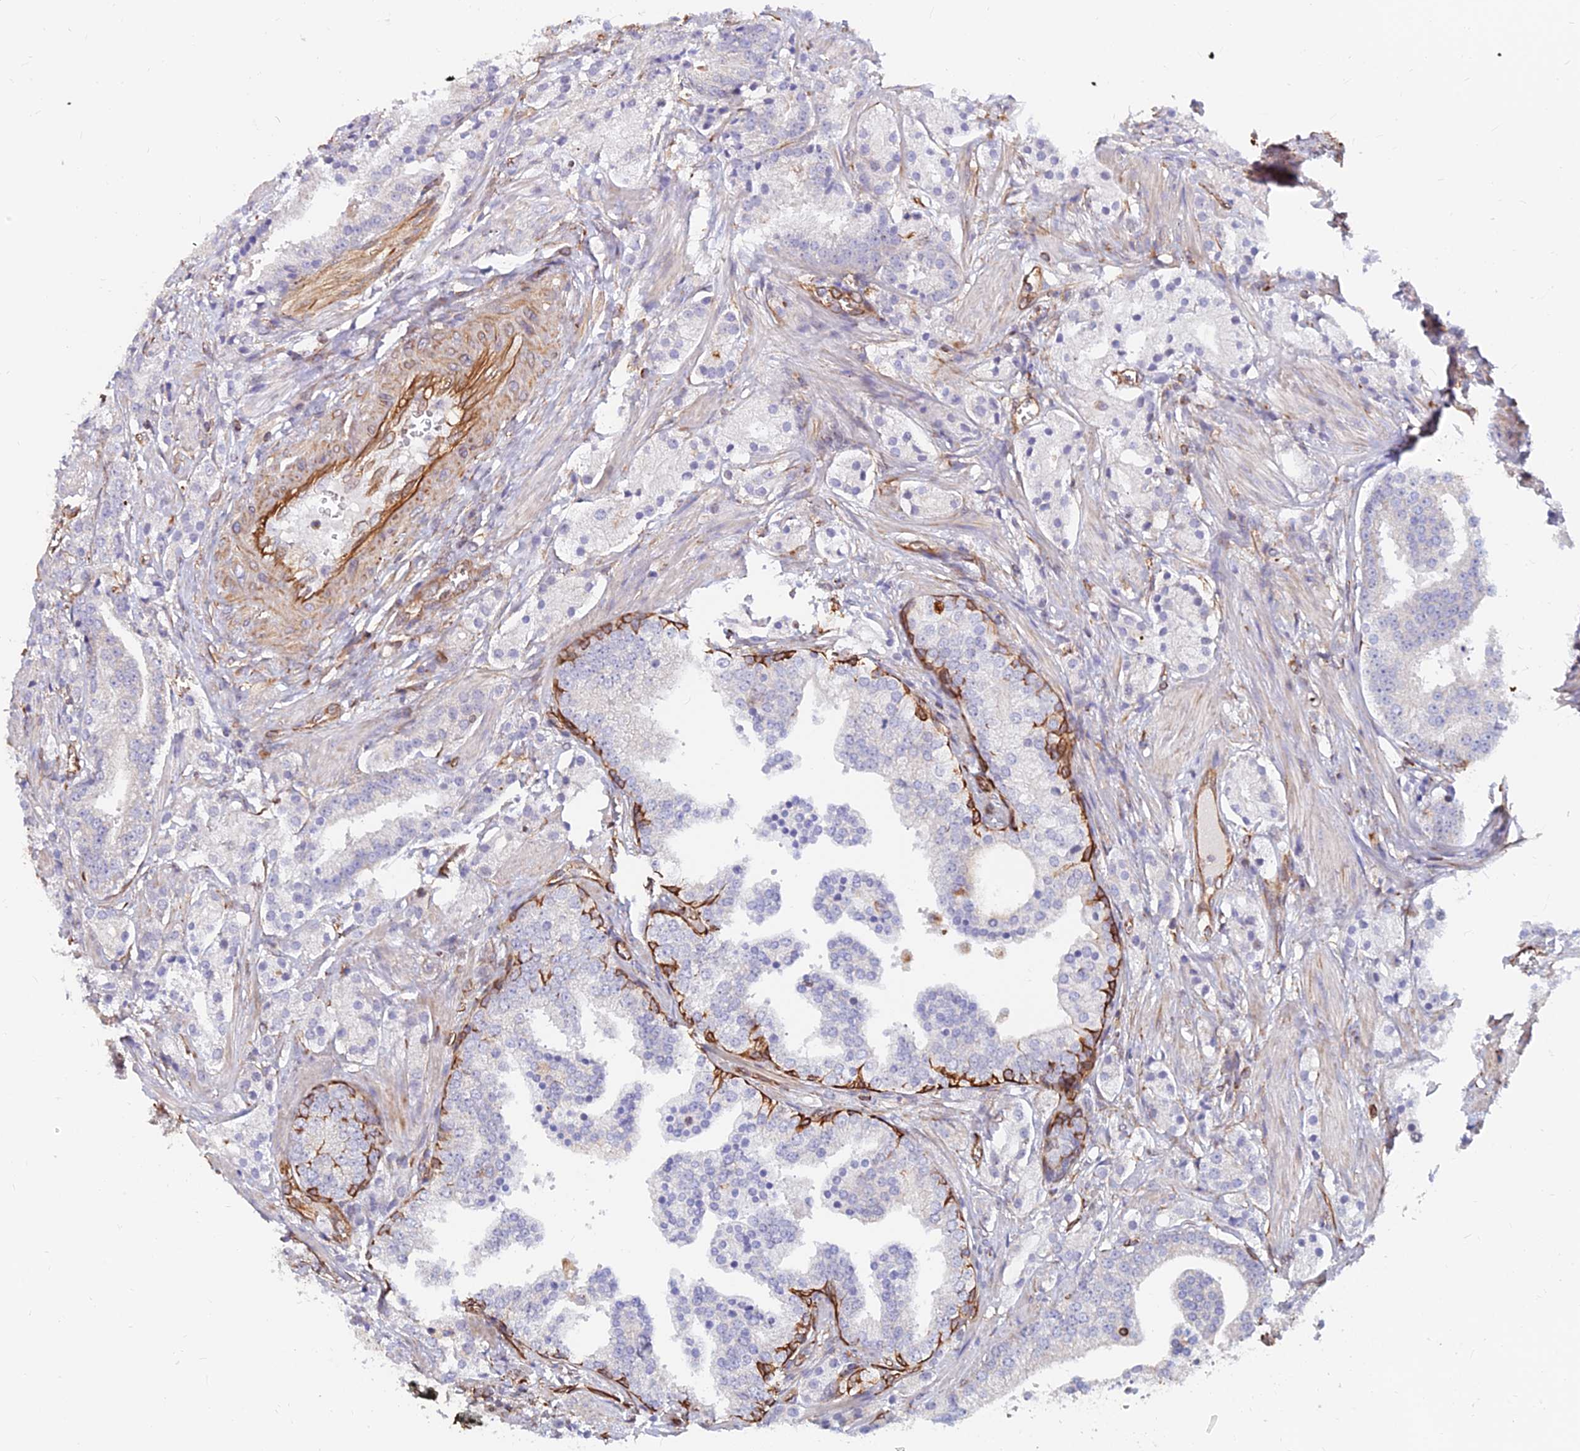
{"staining": {"intensity": "negative", "quantity": "none", "location": "none"}, "tissue": "prostate cancer", "cell_type": "Tumor cells", "image_type": "cancer", "snomed": [{"axis": "morphology", "description": "Adenocarcinoma, High grade"}, {"axis": "topography", "description": "Prostate"}], "caption": "Immunohistochemistry of human prostate cancer demonstrates no positivity in tumor cells.", "gene": "CDK18", "patient": {"sex": "male", "age": 50}}